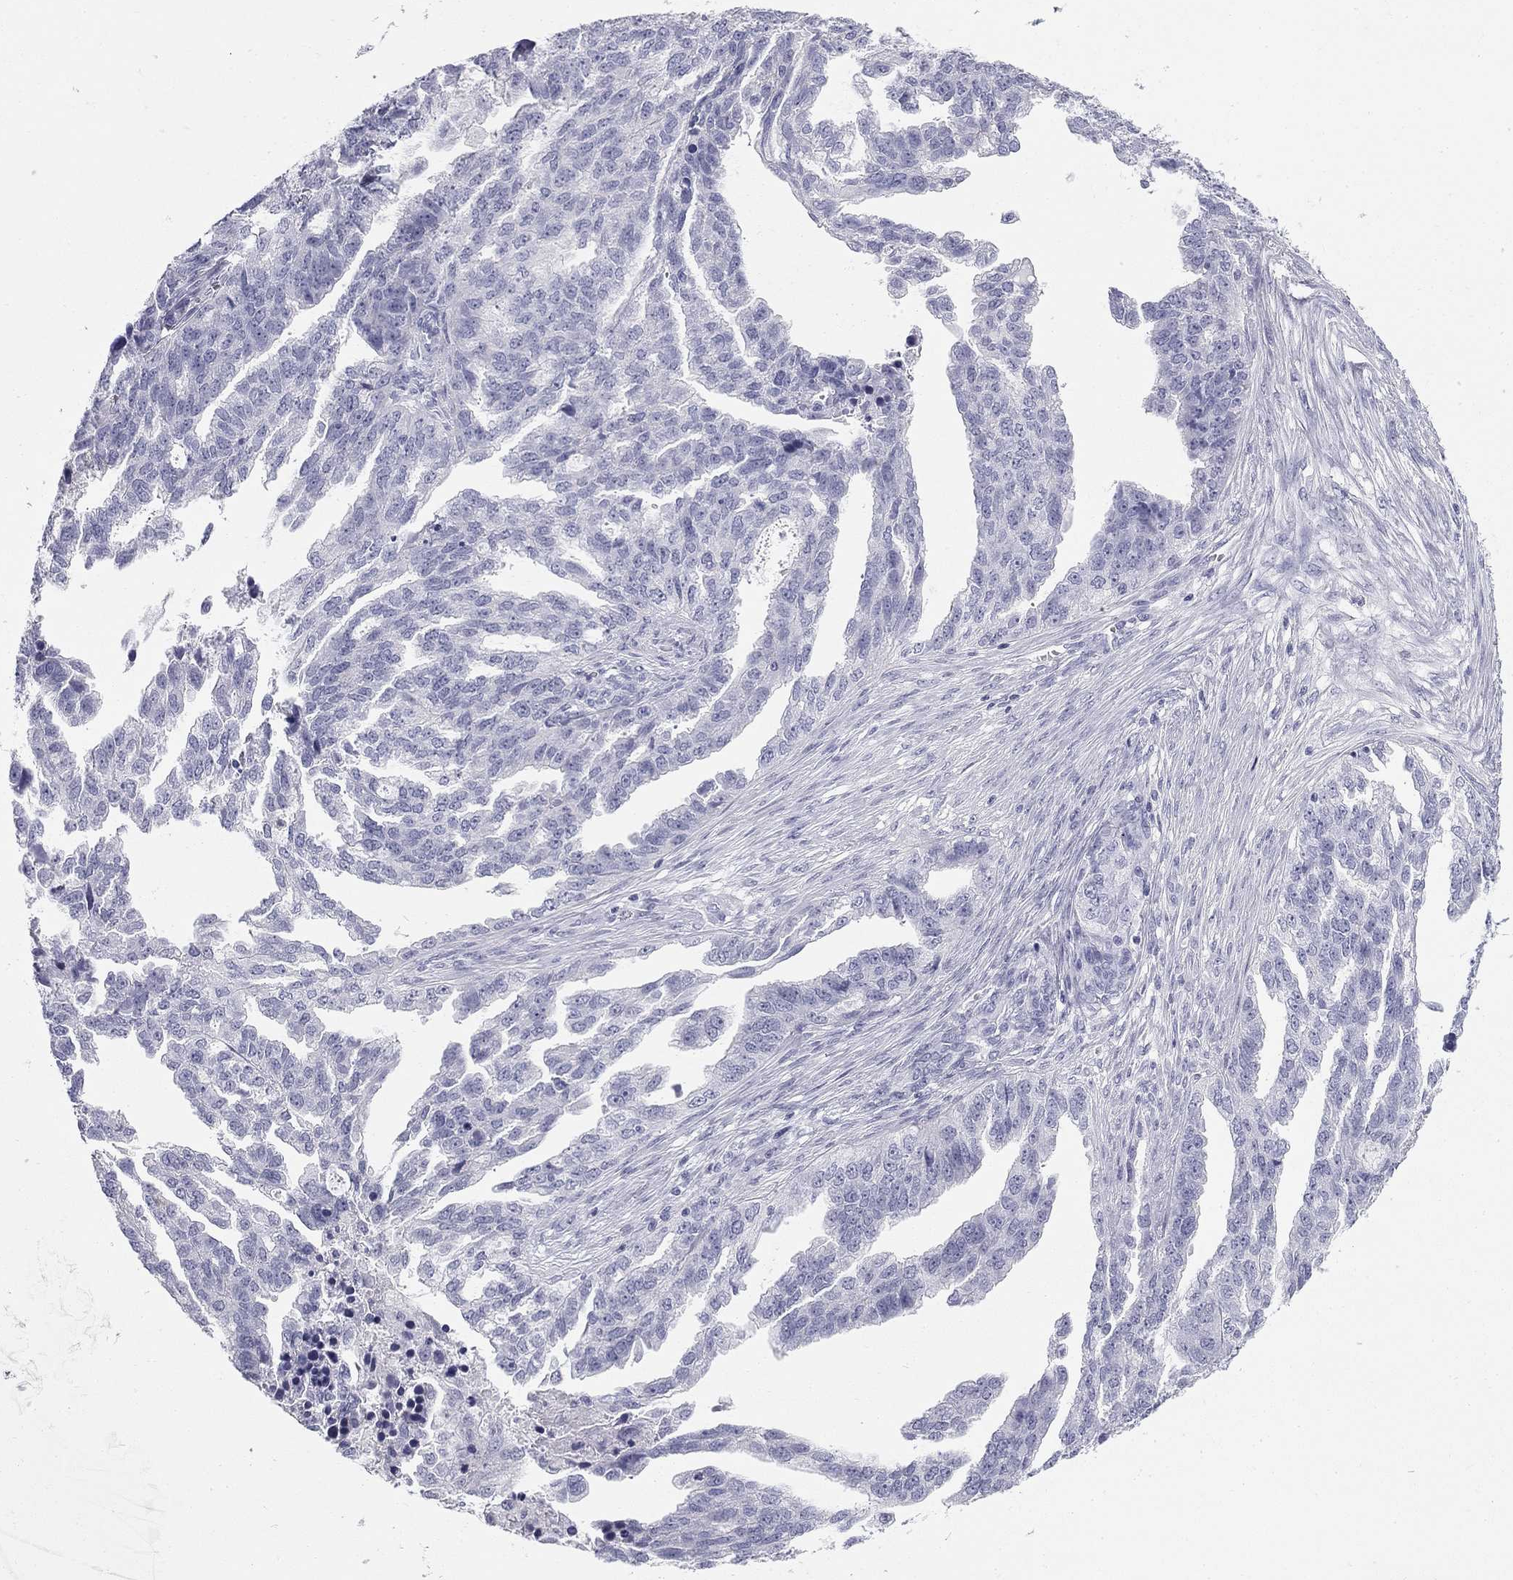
{"staining": {"intensity": "negative", "quantity": "none", "location": "none"}, "tissue": "ovarian cancer", "cell_type": "Tumor cells", "image_type": "cancer", "snomed": [{"axis": "morphology", "description": "Cystadenocarcinoma, serous, NOS"}, {"axis": "topography", "description": "Ovary"}], "caption": "DAB immunohistochemical staining of human ovarian serous cystadenocarcinoma shows no significant expression in tumor cells. (Stains: DAB (3,3'-diaminobenzidine) immunohistochemistry with hematoxylin counter stain, Microscopy: brightfield microscopy at high magnification).", "gene": "SULT2B1", "patient": {"sex": "female", "age": 51}}